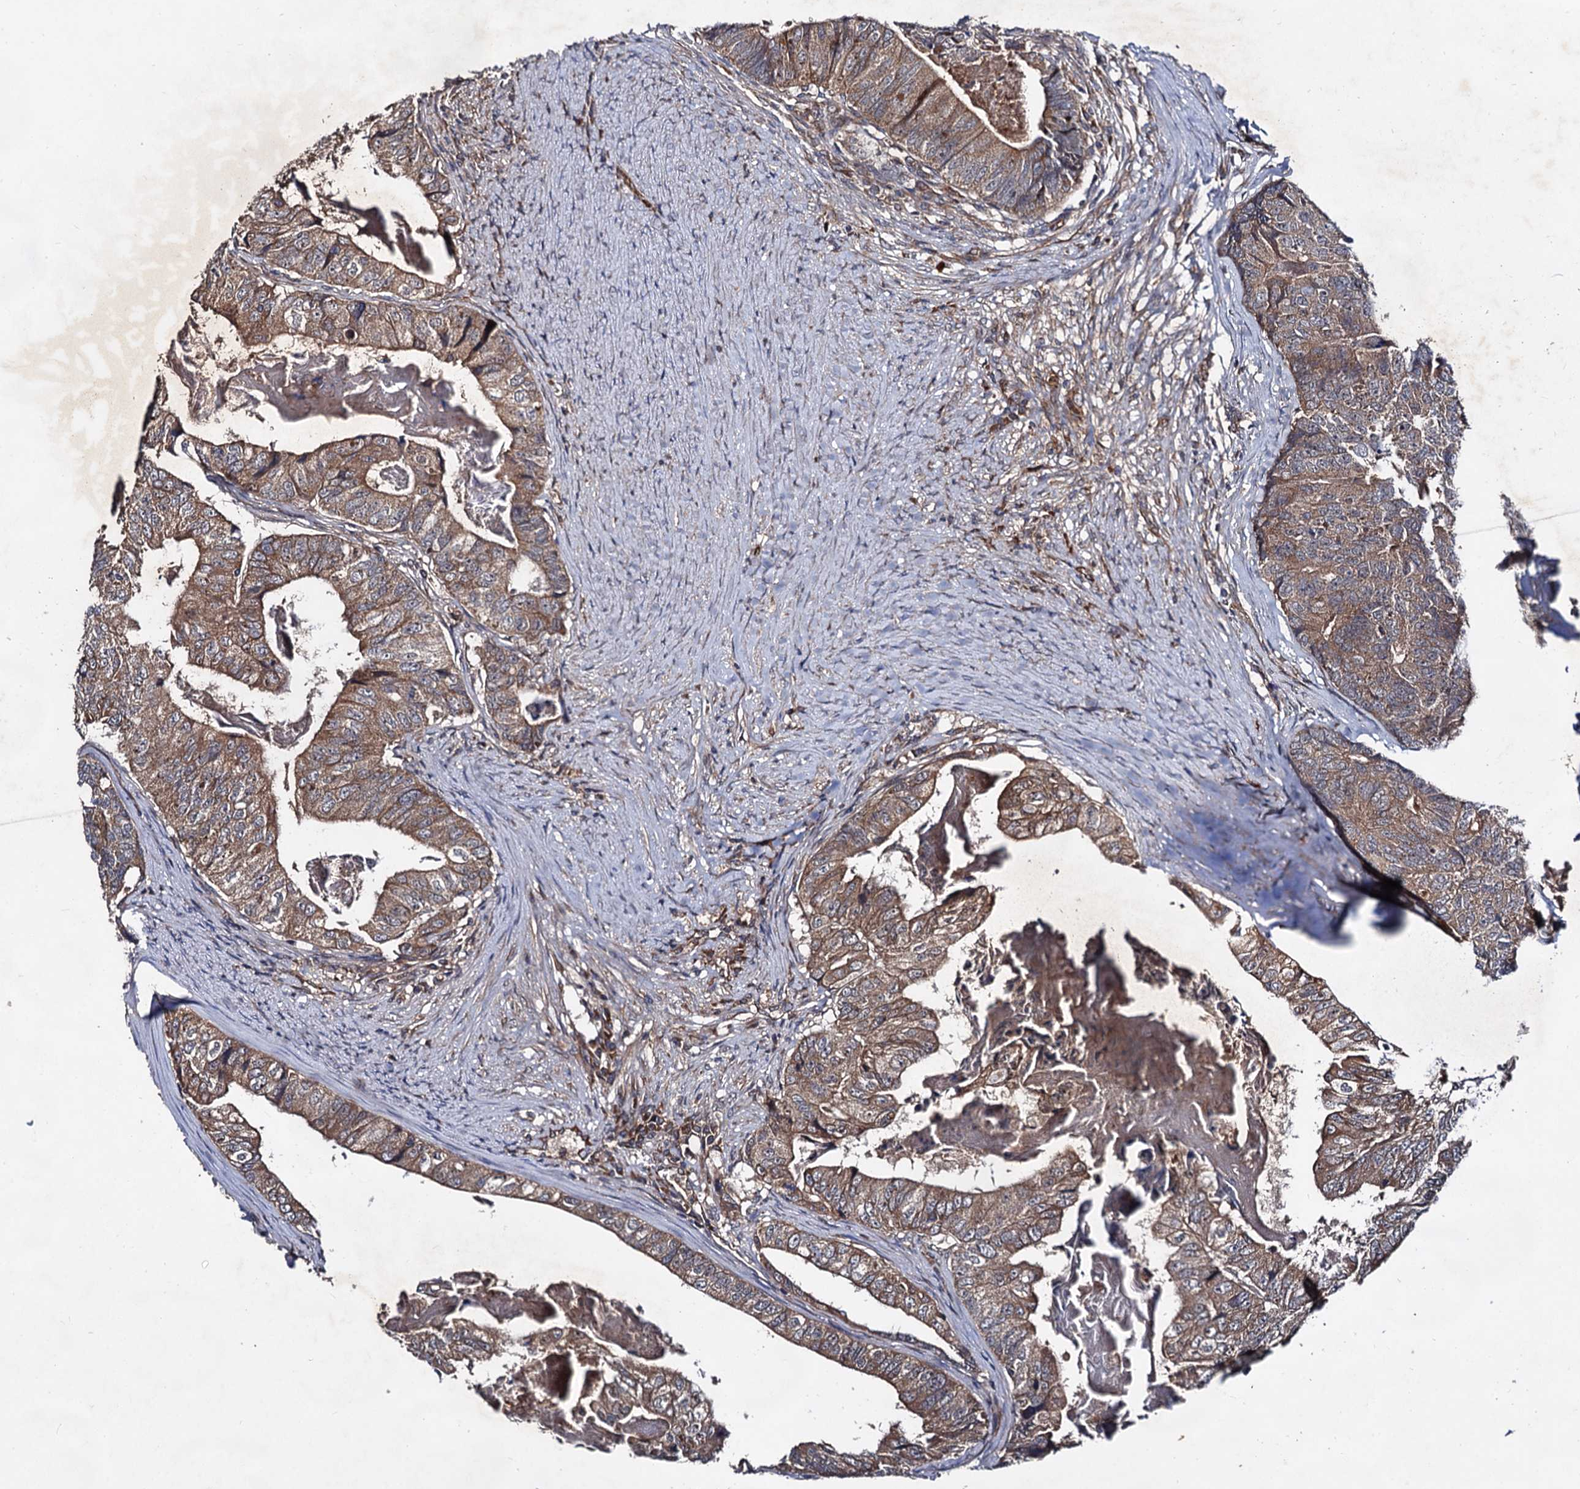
{"staining": {"intensity": "moderate", "quantity": ">75%", "location": "cytoplasmic/membranous"}, "tissue": "colorectal cancer", "cell_type": "Tumor cells", "image_type": "cancer", "snomed": [{"axis": "morphology", "description": "Adenocarcinoma, NOS"}, {"axis": "topography", "description": "Colon"}], "caption": "A high-resolution histopathology image shows immunohistochemistry (IHC) staining of colorectal adenocarcinoma, which reveals moderate cytoplasmic/membranous staining in about >75% of tumor cells. (Brightfield microscopy of DAB IHC at high magnification).", "gene": "TEX9", "patient": {"sex": "female", "age": 67}}